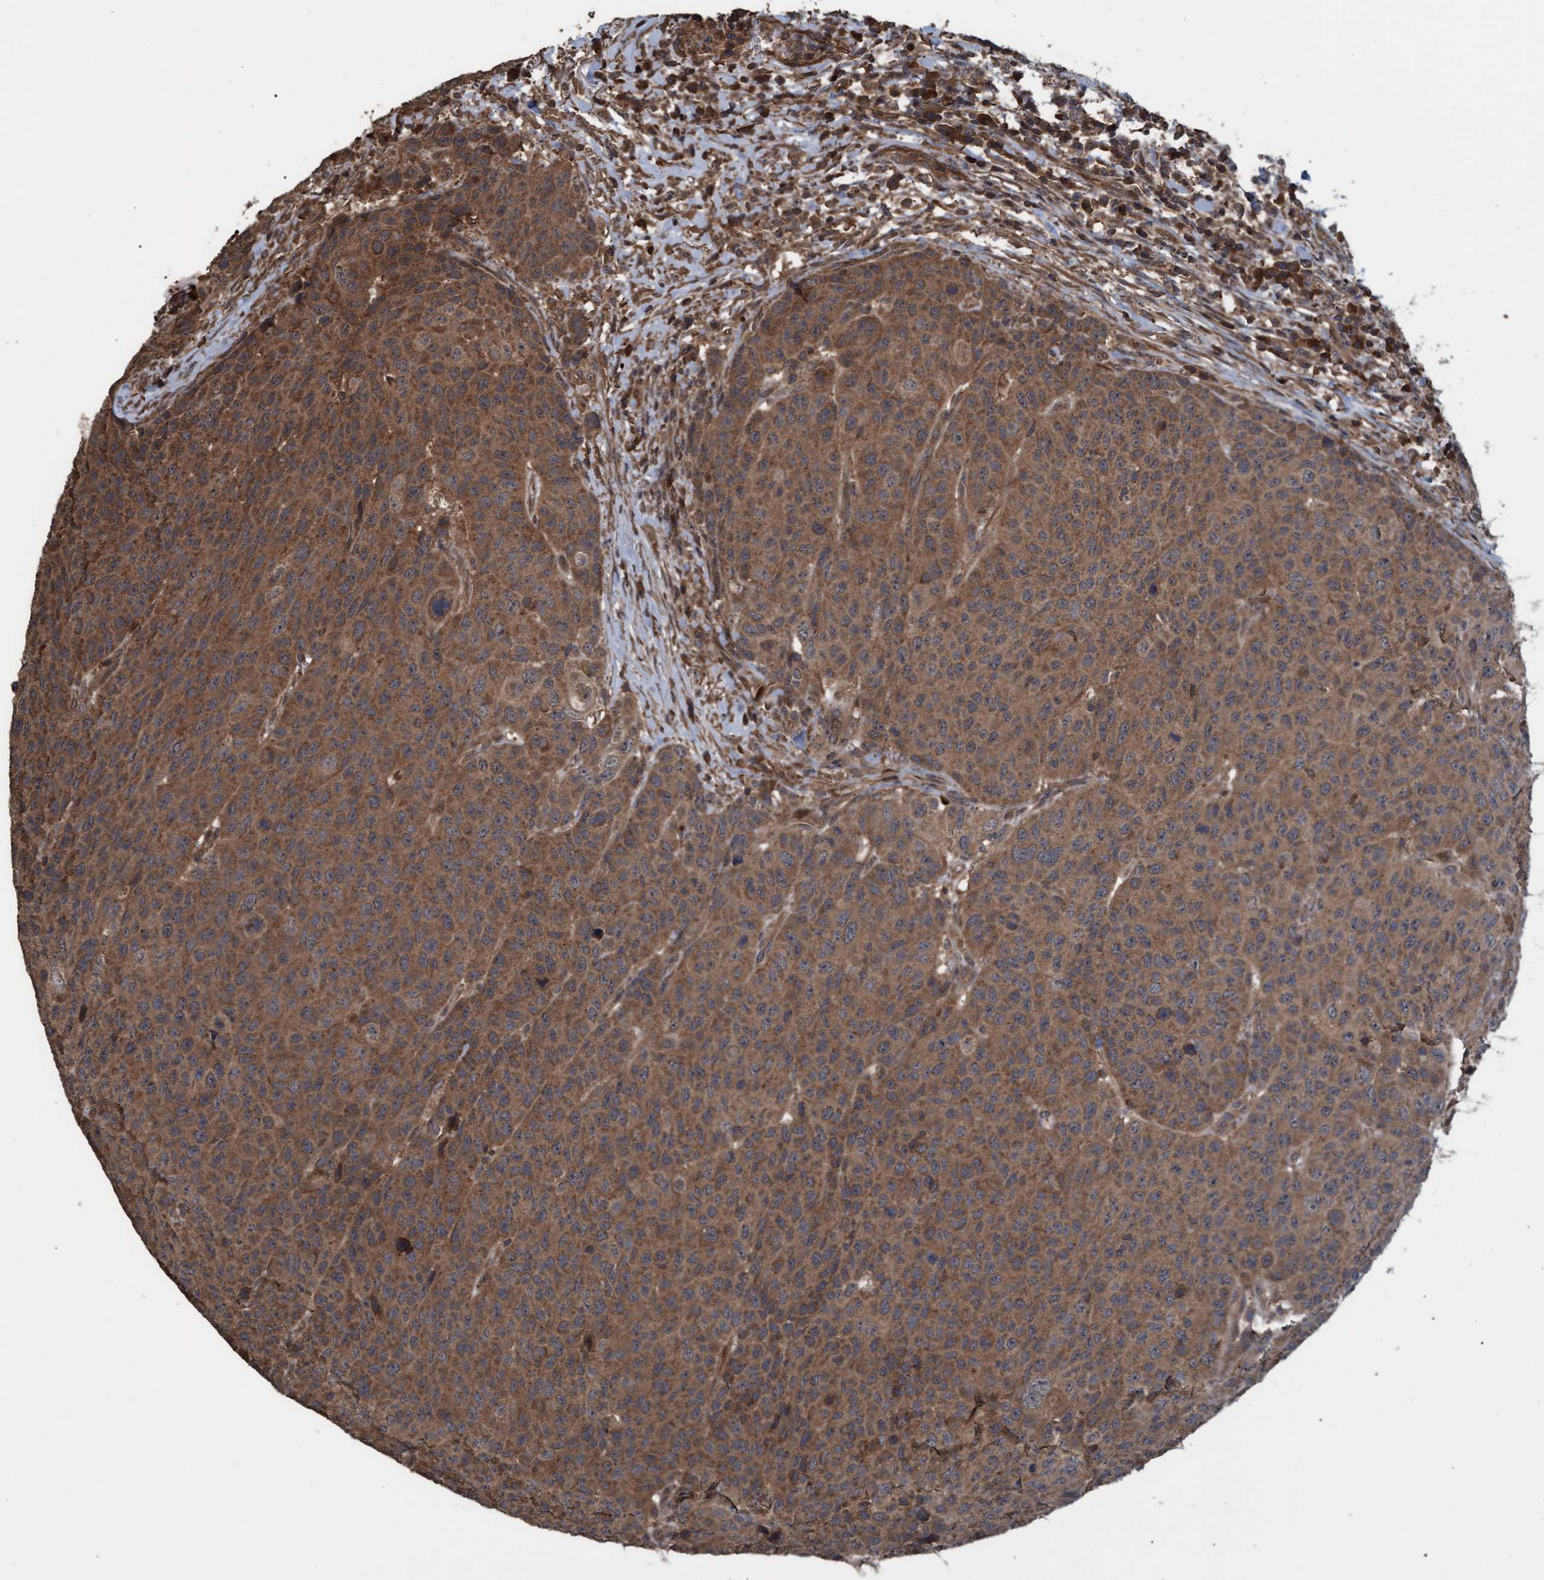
{"staining": {"intensity": "strong", "quantity": ">75%", "location": "cytoplasmic/membranous"}, "tissue": "head and neck cancer", "cell_type": "Tumor cells", "image_type": "cancer", "snomed": [{"axis": "morphology", "description": "Squamous cell carcinoma, NOS"}, {"axis": "topography", "description": "Head-Neck"}], "caption": "Protein staining of squamous cell carcinoma (head and neck) tissue displays strong cytoplasmic/membranous expression in approximately >75% of tumor cells.", "gene": "GGT6", "patient": {"sex": "male", "age": 66}}